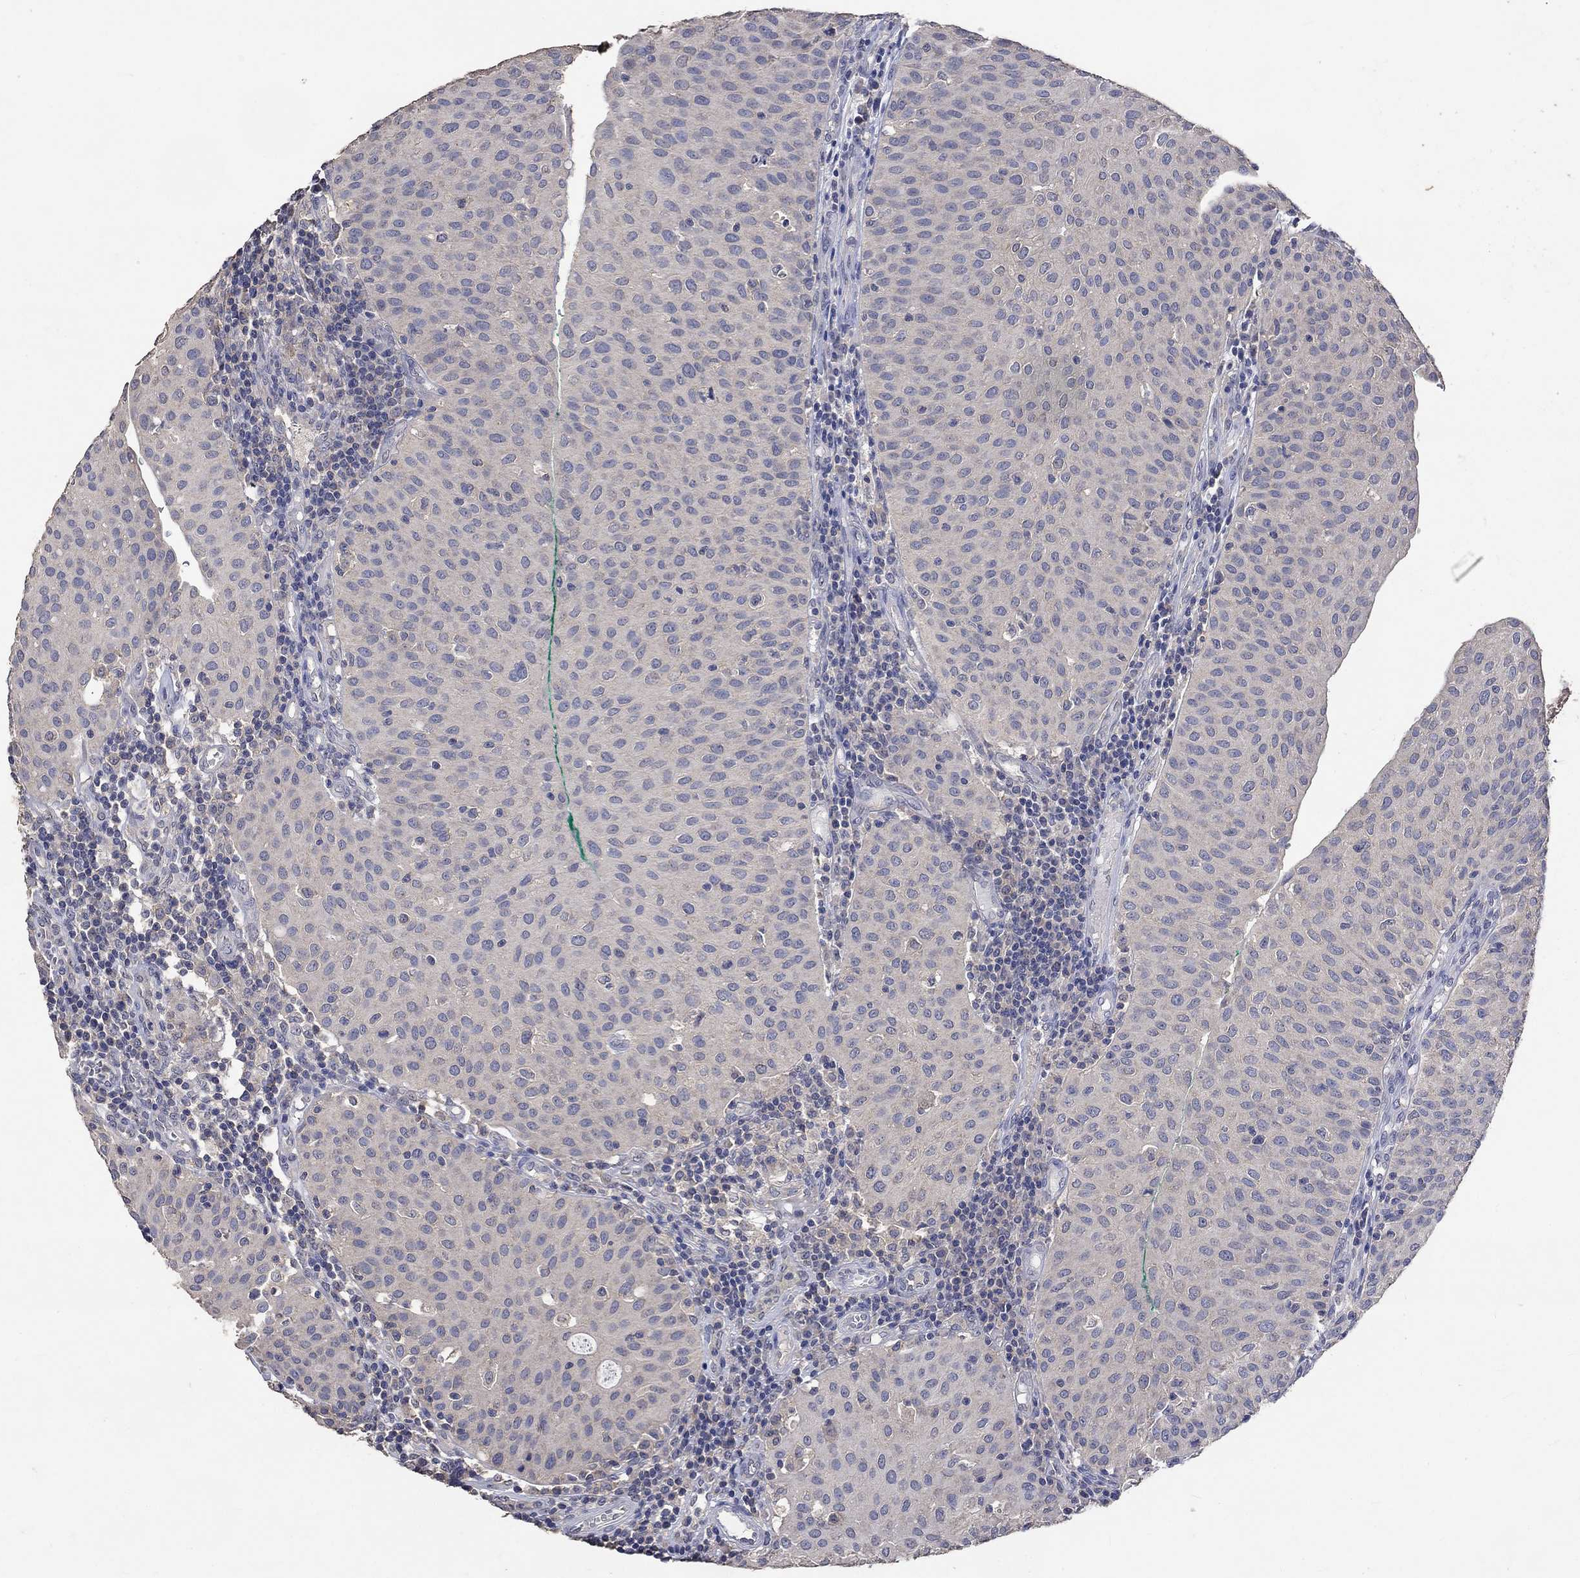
{"staining": {"intensity": "negative", "quantity": "none", "location": "none"}, "tissue": "urothelial cancer", "cell_type": "Tumor cells", "image_type": "cancer", "snomed": [{"axis": "morphology", "description": "Urothelial carcinoma, Low grade"}, {"axis": "topography", "description": "Urinary bladder"}], "caption": "Tumor cells are negative for brown protein staining in urothelial cancer.", "gene": "PTPN20", "patient": {"sex": "male", "age": 54}}